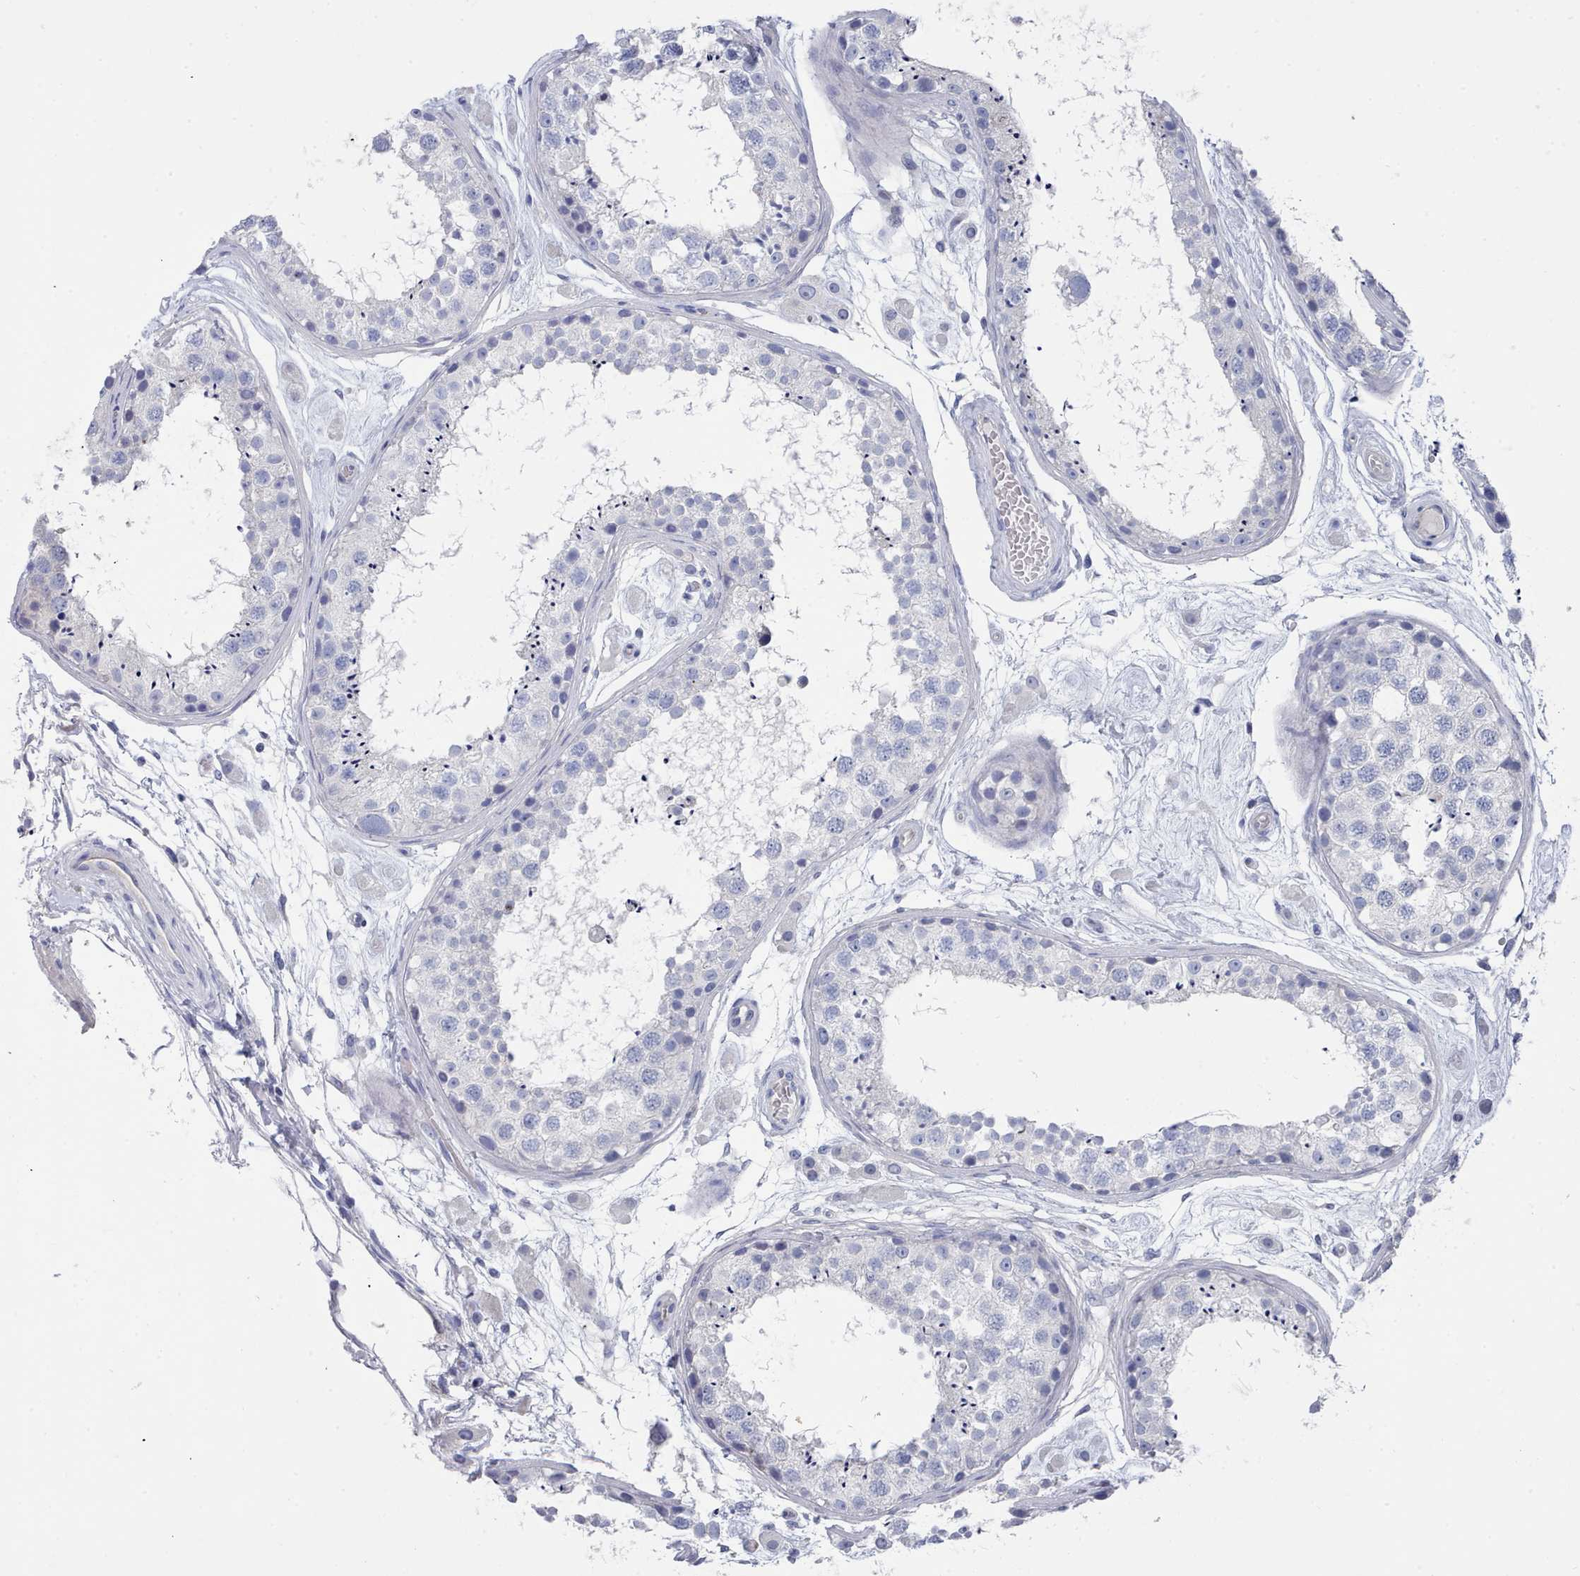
{"staining": {"intensity": "negative", "quantity": "none", "location": "none"}, "tissue": "testis", "cell_type": "Cells in seminiferous ducts", "image_type": "normal", "snomed": [{"axis": "morphology", "description": "Normal tissue, NOS"}, {"axis": "topography", "description": "Testis"}], "caption": "Protein analysis of unremarkable testis shows no significant staining in cells in seminiferous ducts.", "gene": "ENSG00000285188", "patient": {"sex": "male", "age": 25}}